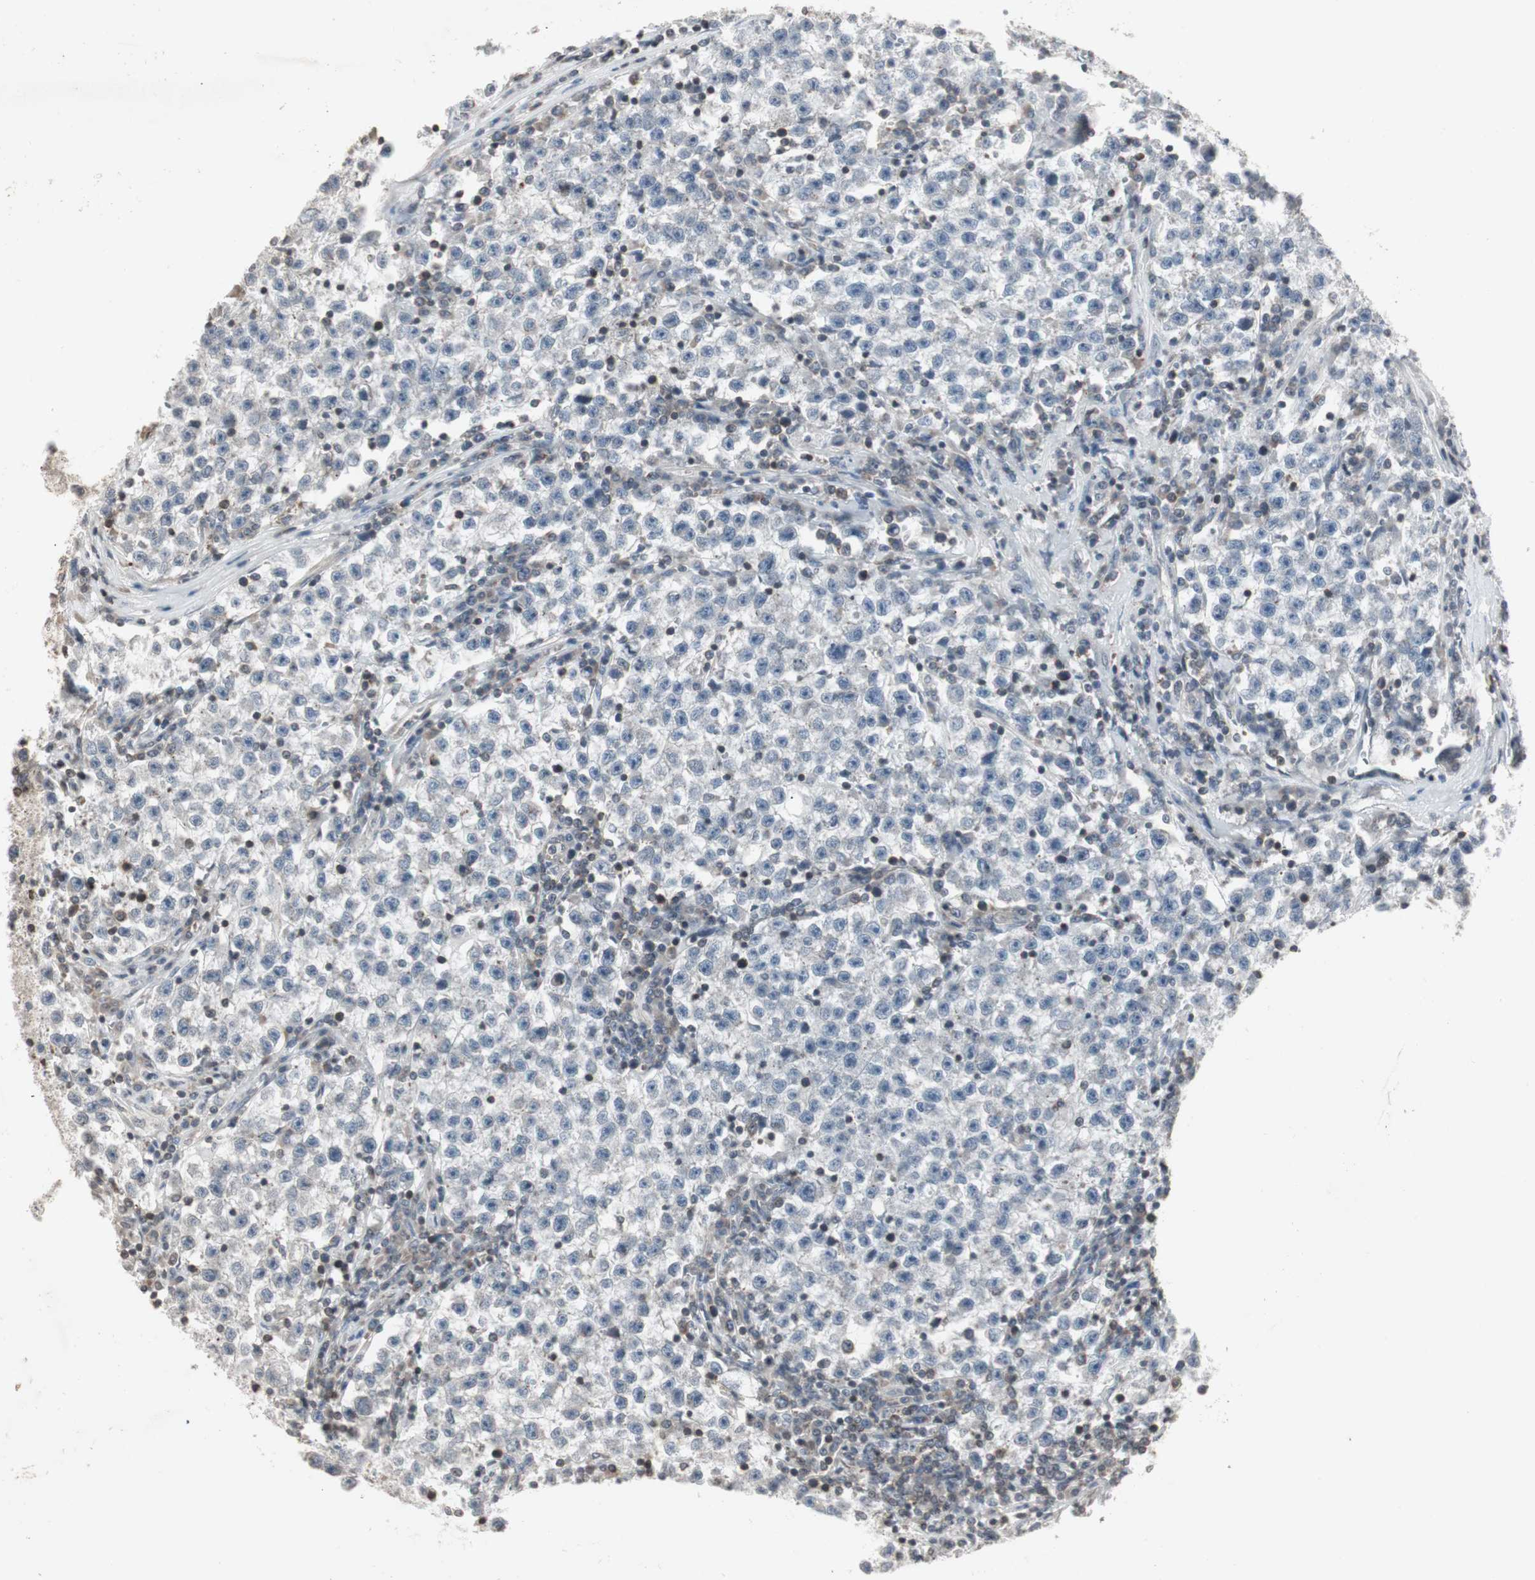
{"staining": {"intensity": "negative", "quantity": "none", "location": "none"}, "tissue": "testis cancer", "cell_type": "Tumor cells", "image_type": "cancer", "snomed": [{"axis": "morphology", "description": "Seminoma, NOS"}, {"axis": "topography", "description": "Testis"}], "caption": "DAB immunohistochemical staining of testis cancer demonstrates no significant expression in tumor cells.", "gene": "ARHGEF1", "patient": {"sex": "male", "age": 22}}